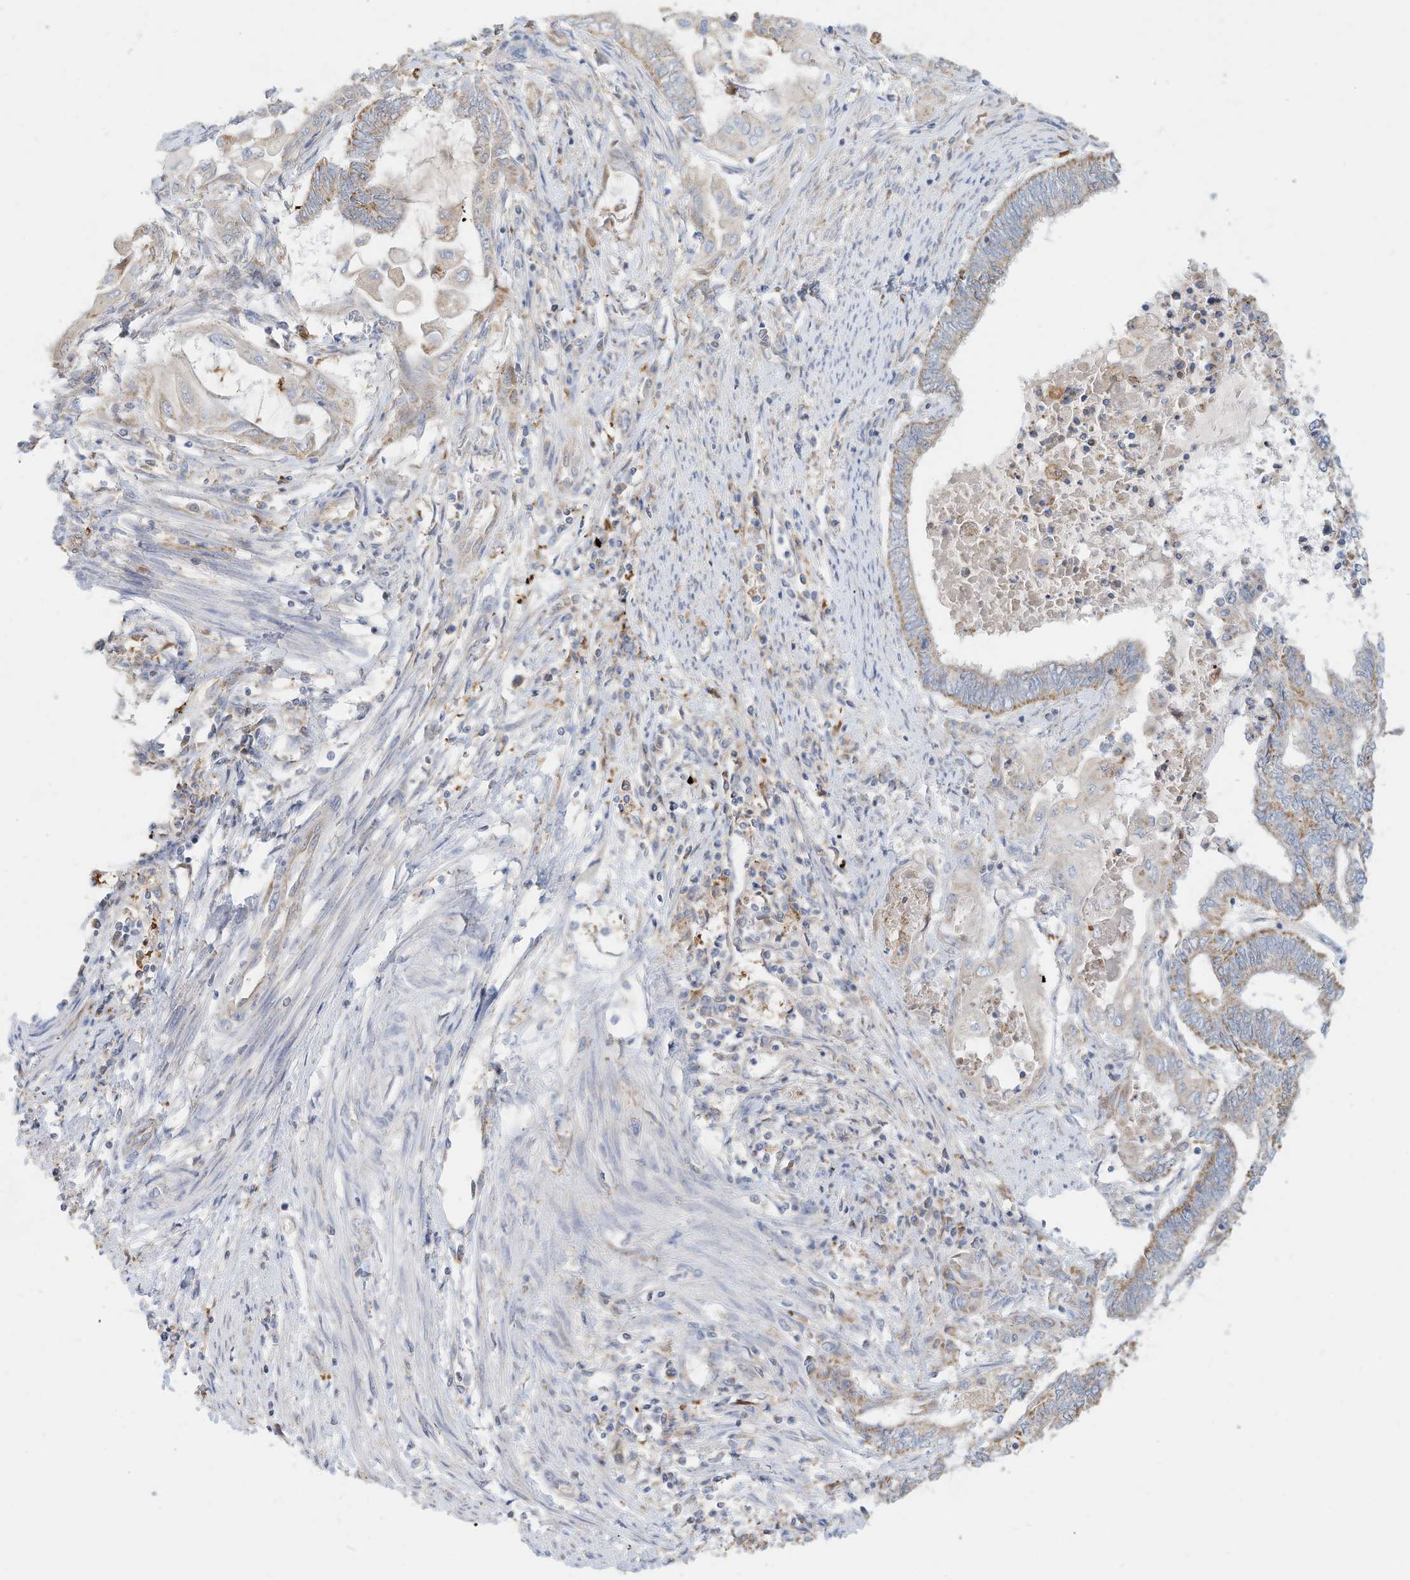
{"staining": {"intensity": "weak", "quantity": ">75%", "location": "cytoplasmic/membranous"}, "tissue": "endometrial cancer", "cell_type": "Tumor cells", "image_type": "cancer", "snomed": [{"axis": "morphology", "description": "Adenocarcinoma, NOS"}, {"axis": "topography", "description": "Uterus"}, {"axis": "topography", "description": "Endometrium"}], "caption": "High-power microscopy captured an immunohistochemistry micrograph of endometrial cancer (adenocarcinoma), revealing weak cytoplasmic/membranous positivity in approximately >75% of tumor cells. (brown staining indicates protein expression, while blue staining denotes nuclei).", "gene": "RHOH", "patient": {"sex": "female", "age": 70}}